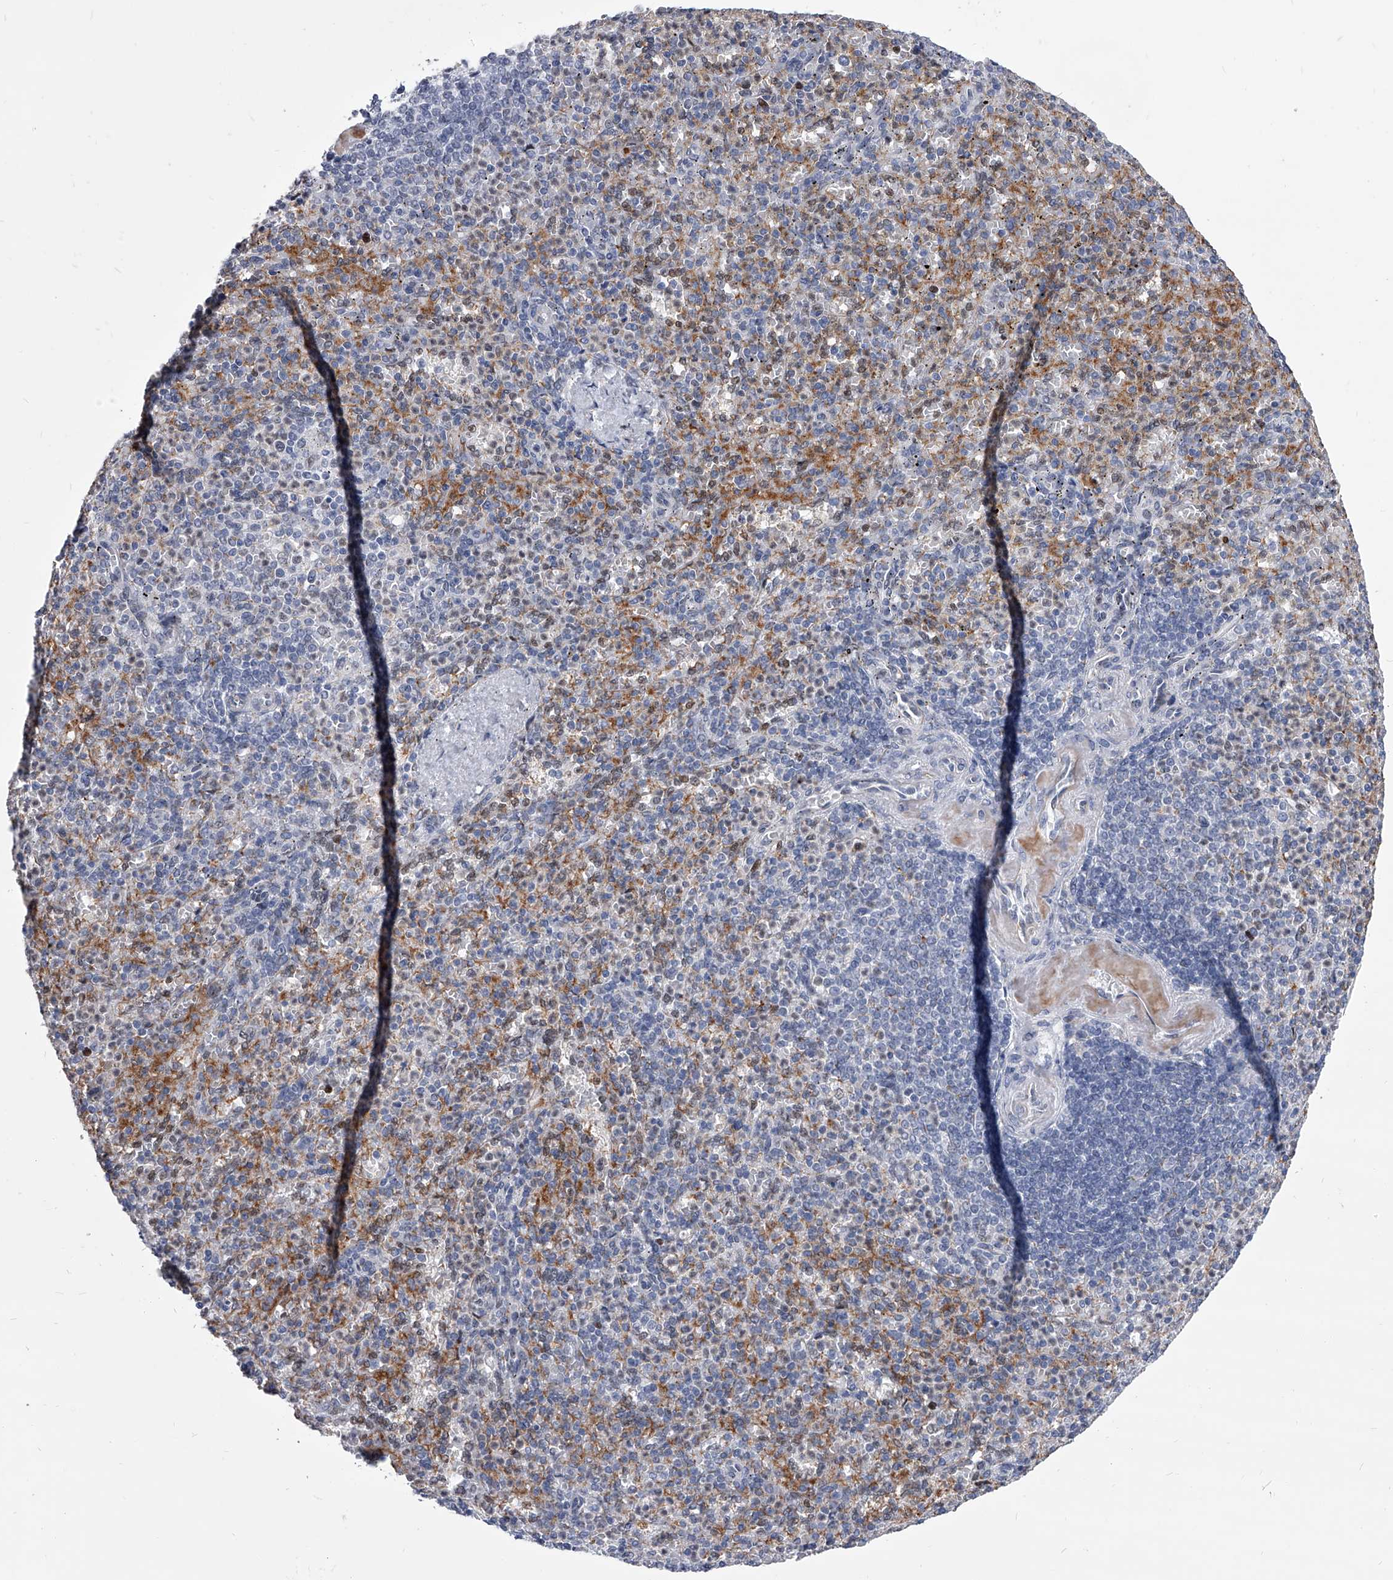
{"staining": {"intensity": "moderate", "quantity": "<25%", "location": "cytoplasmic/membranous"}, "tissue": "spleen", "cell_type": "Cells in red pulp", "image_type": "normal", "snomed": [{"axis": "morphology", "description": "Normal tissue, NOS"}, {"axis": "topography", "description": "Spleen"}], "caption": "Immunohistochemical staining of normal spleen displays moderate cytoplasmic/membranous protein expression in about <25% of cells in red pulp.", "gene": "EVA1C", "patient": {"sex": "female", "age": 74}}